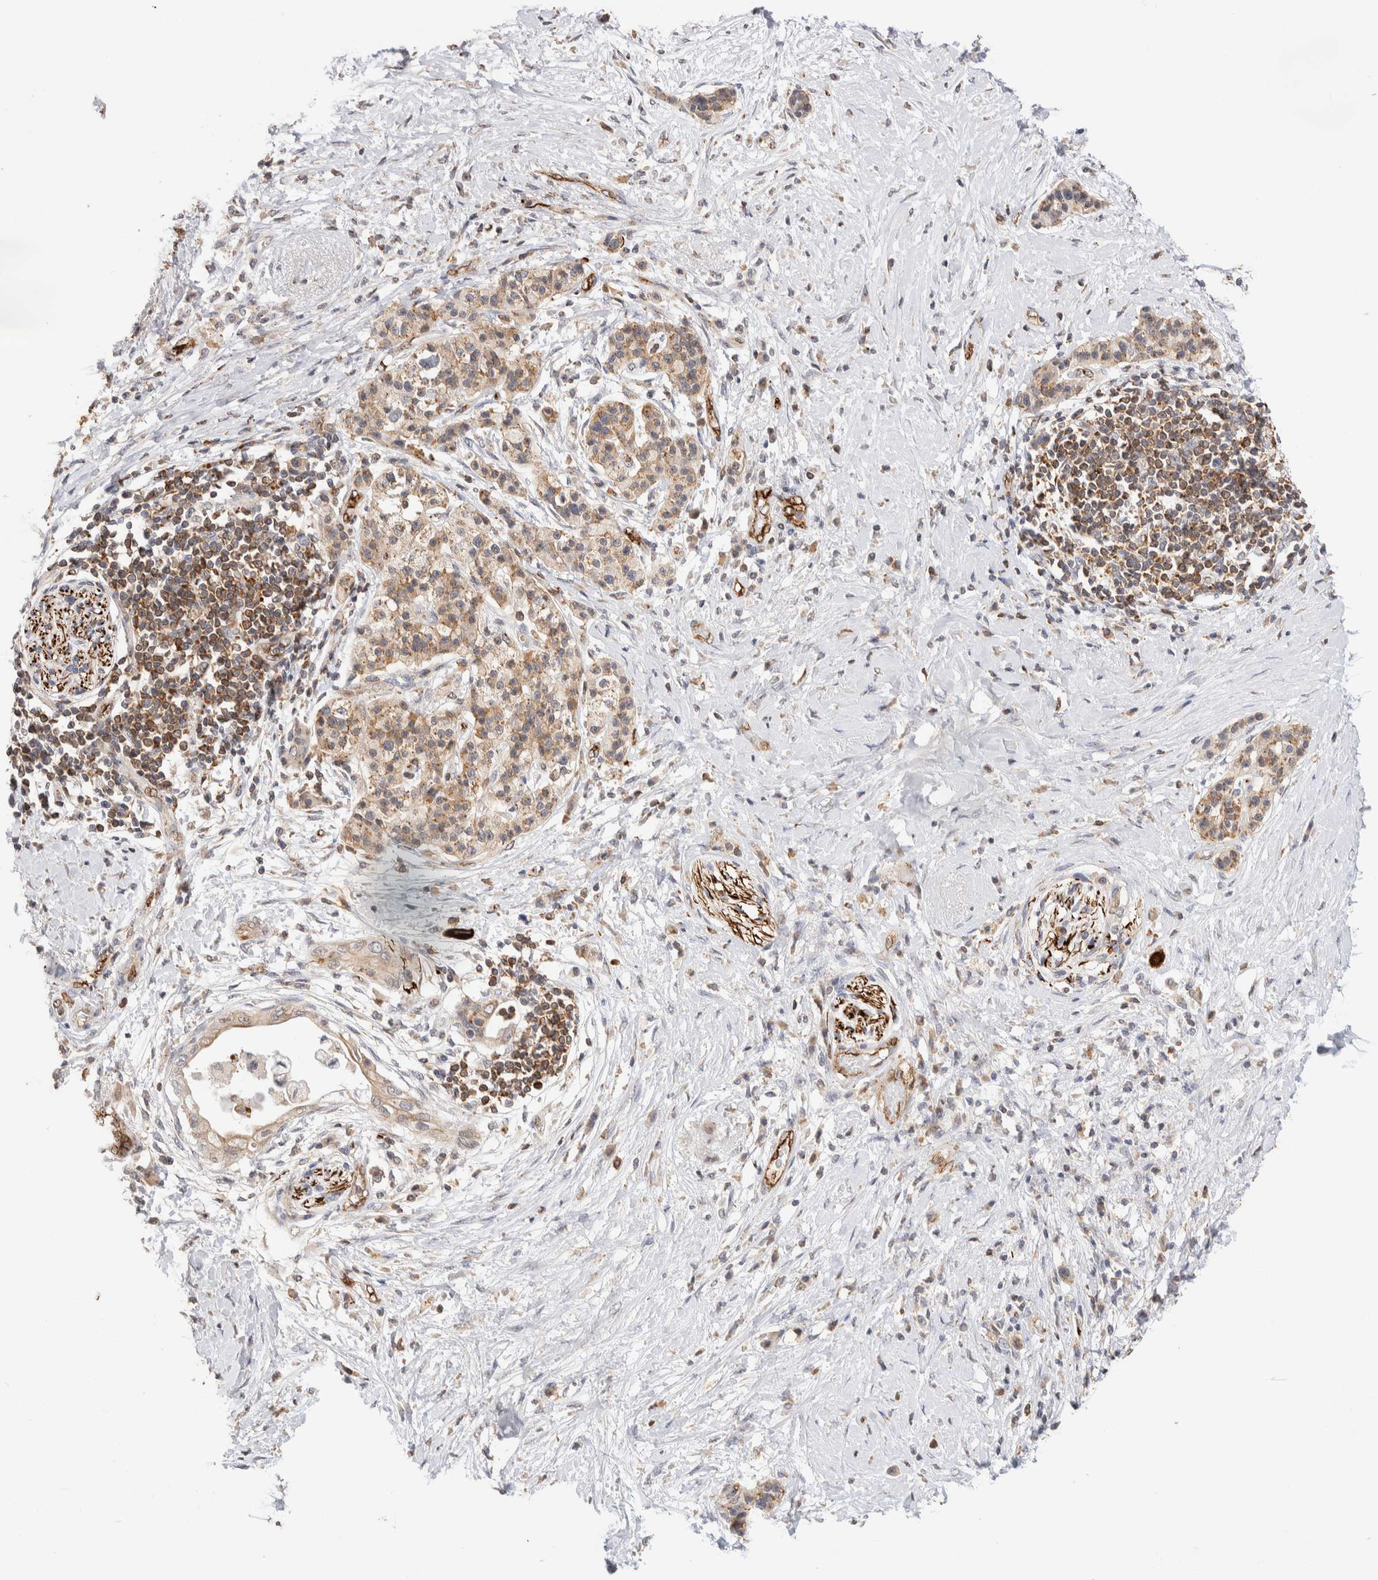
{"staining": {"intensity": "weak", "quantity": ">75%", "location": "cytoplasmic/membranous"}, "tissue": "pancreatic cancer", "cell_type": "Tumor cells", "image_type": "cancer", "snomed": [{"axis": "morphology", "description": "Normal tissue, NOS"}, {"axis": "morphology", "description": "Adenocarcinoma, NOS"}, {"axis": "topography", "description": "Pancreas"}, {"axis": "topography", "description": "Duodenum"}], "caption": "Immunohistochemistry image of neoplastic tissue: human pancreatic adenocarcinoma stained using immunohistochemistry shows low levels of weak protein expression localized specifically in the cytoplasmic/membranous of tumor cells, appearing as a cytoplasmic/membranous brown color.", "gene": "NSMAF", "patient": {"sex": "female", "age": 60}}